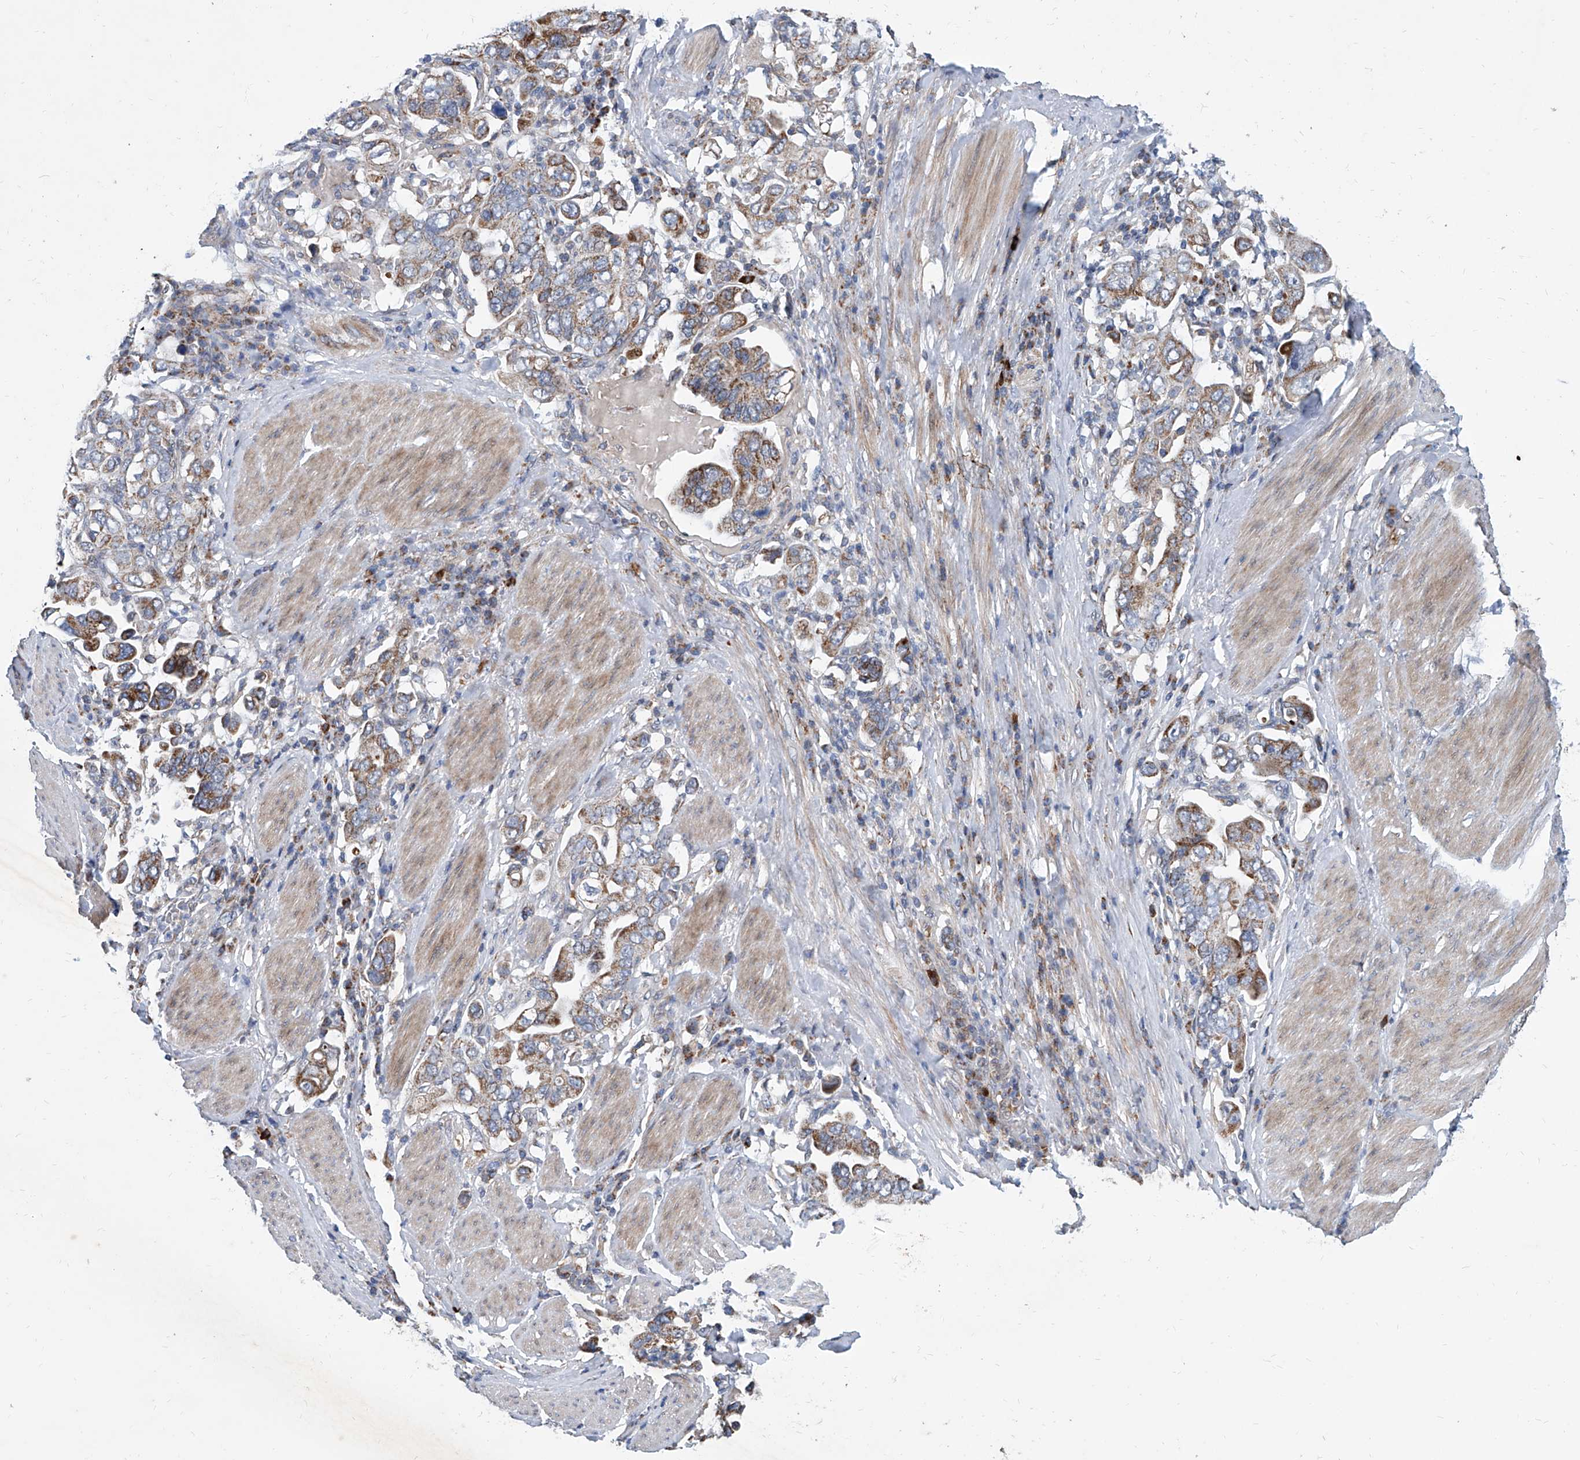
{"staining": {"intensity": "moderate", "quantity": ">75%", "location": "cytoplasmic/membranous"}, "tissue": "stomach cancer", "cell_type": "Tumor cells", "image_type": "cancer", "snomed": [{"axis": "morphology", "description": "Adenocarcinoma, NOS"}, {"axis": "topography", "description": "Stomach, upper"}], "caption": "Stomach cancer stained for a protein displays moderate cytoplasmic/membranous positivity in tumor cells. Using DAB (3,3'-diaminobenzidine) (brown) and hematoxylin (blue) stains, captured at high magnification using brightfield microscopy.", "gene": "USP48", "patient": {"sex": "male", "age": 62}}